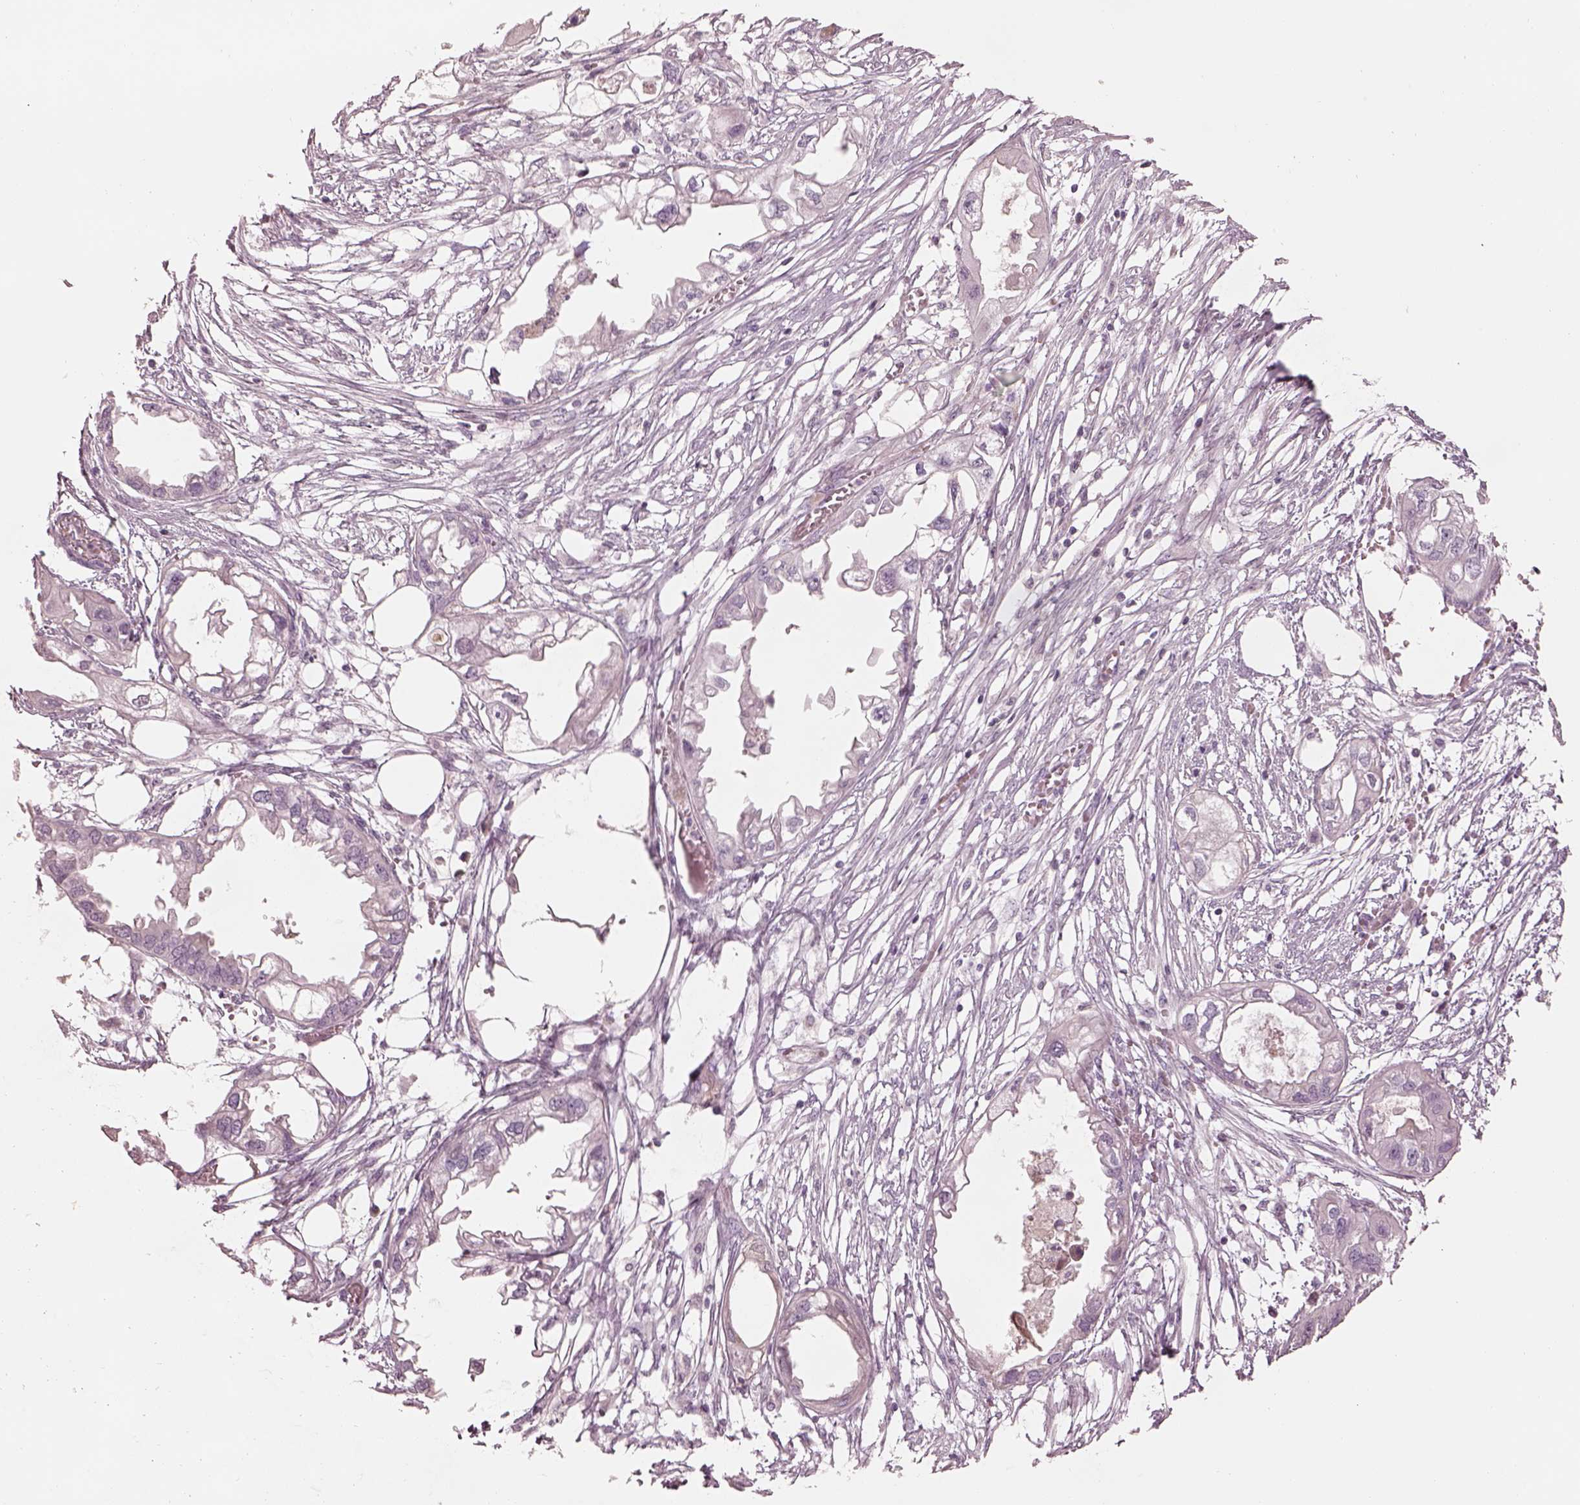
{"staining": {"intensity": "negative", "quantity": "none", "location": "none"}, "tissue": "endometrial cancer", "cell_type": "Tumor cells", "image_type": "cancer", "snomed": [{"axis": "morphology", "description": "Adenocarcinoma, NOS"}, {"axis": "morphology", "description": "Adenocarcinoma, metastatic, NOS"}, {"axis": "topography", "description": "Adipose tissue"}, {"axis": "topography", "description": "Endometrium"}], "caption": "Immunohistochemistry of human endometrial cancer (metastatic adenocarcinoma) reveals no expression in tumor cells.", "gene": "TLX3", "patient": {"sex": "female", "age": 67}}